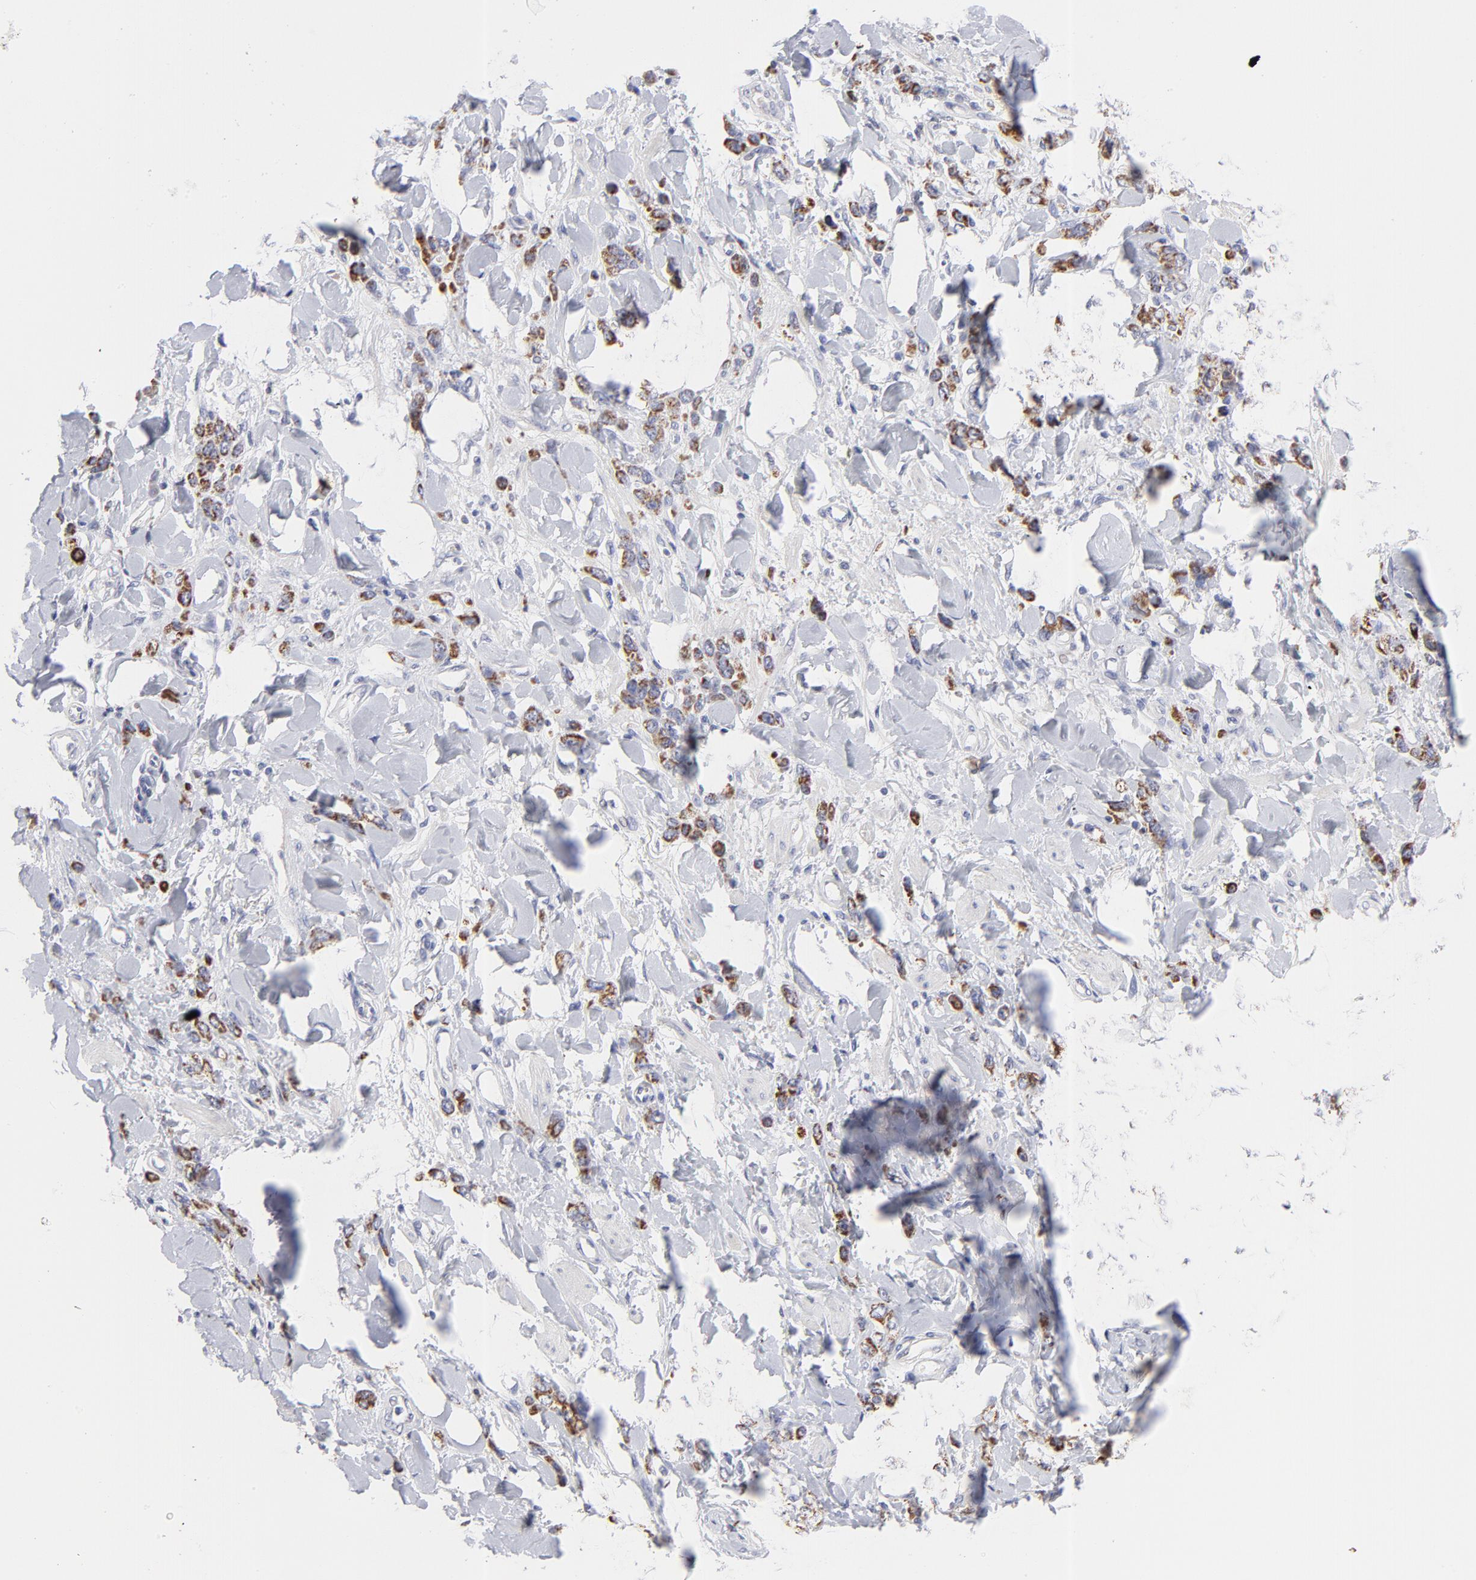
{"staining": {"intensity": "strong", "quantity": ">75%", "location": "cytoplasmic/membranous"}, "tissue": "stomach cancer", "cell_type": "Tumor cells", "image_type": "cancer", "snomed": [{"axis": "morphology", "description": "Normal tissue, NOS"}, {"axis": "morphology", "description": "Adenocarcinoma, NOS"}, {"axis": "topography", "description": "Stomach"}], "caption": "Stomach cancer (adenocarcinoma) stained with immunohistochemistry shows strong cytoplasmic/membranous positivity in approximately >75% of tumor cells. Nuclei are stained in blue.", "gene": "TST", "patient": {"sex": "male", "age": 82}}